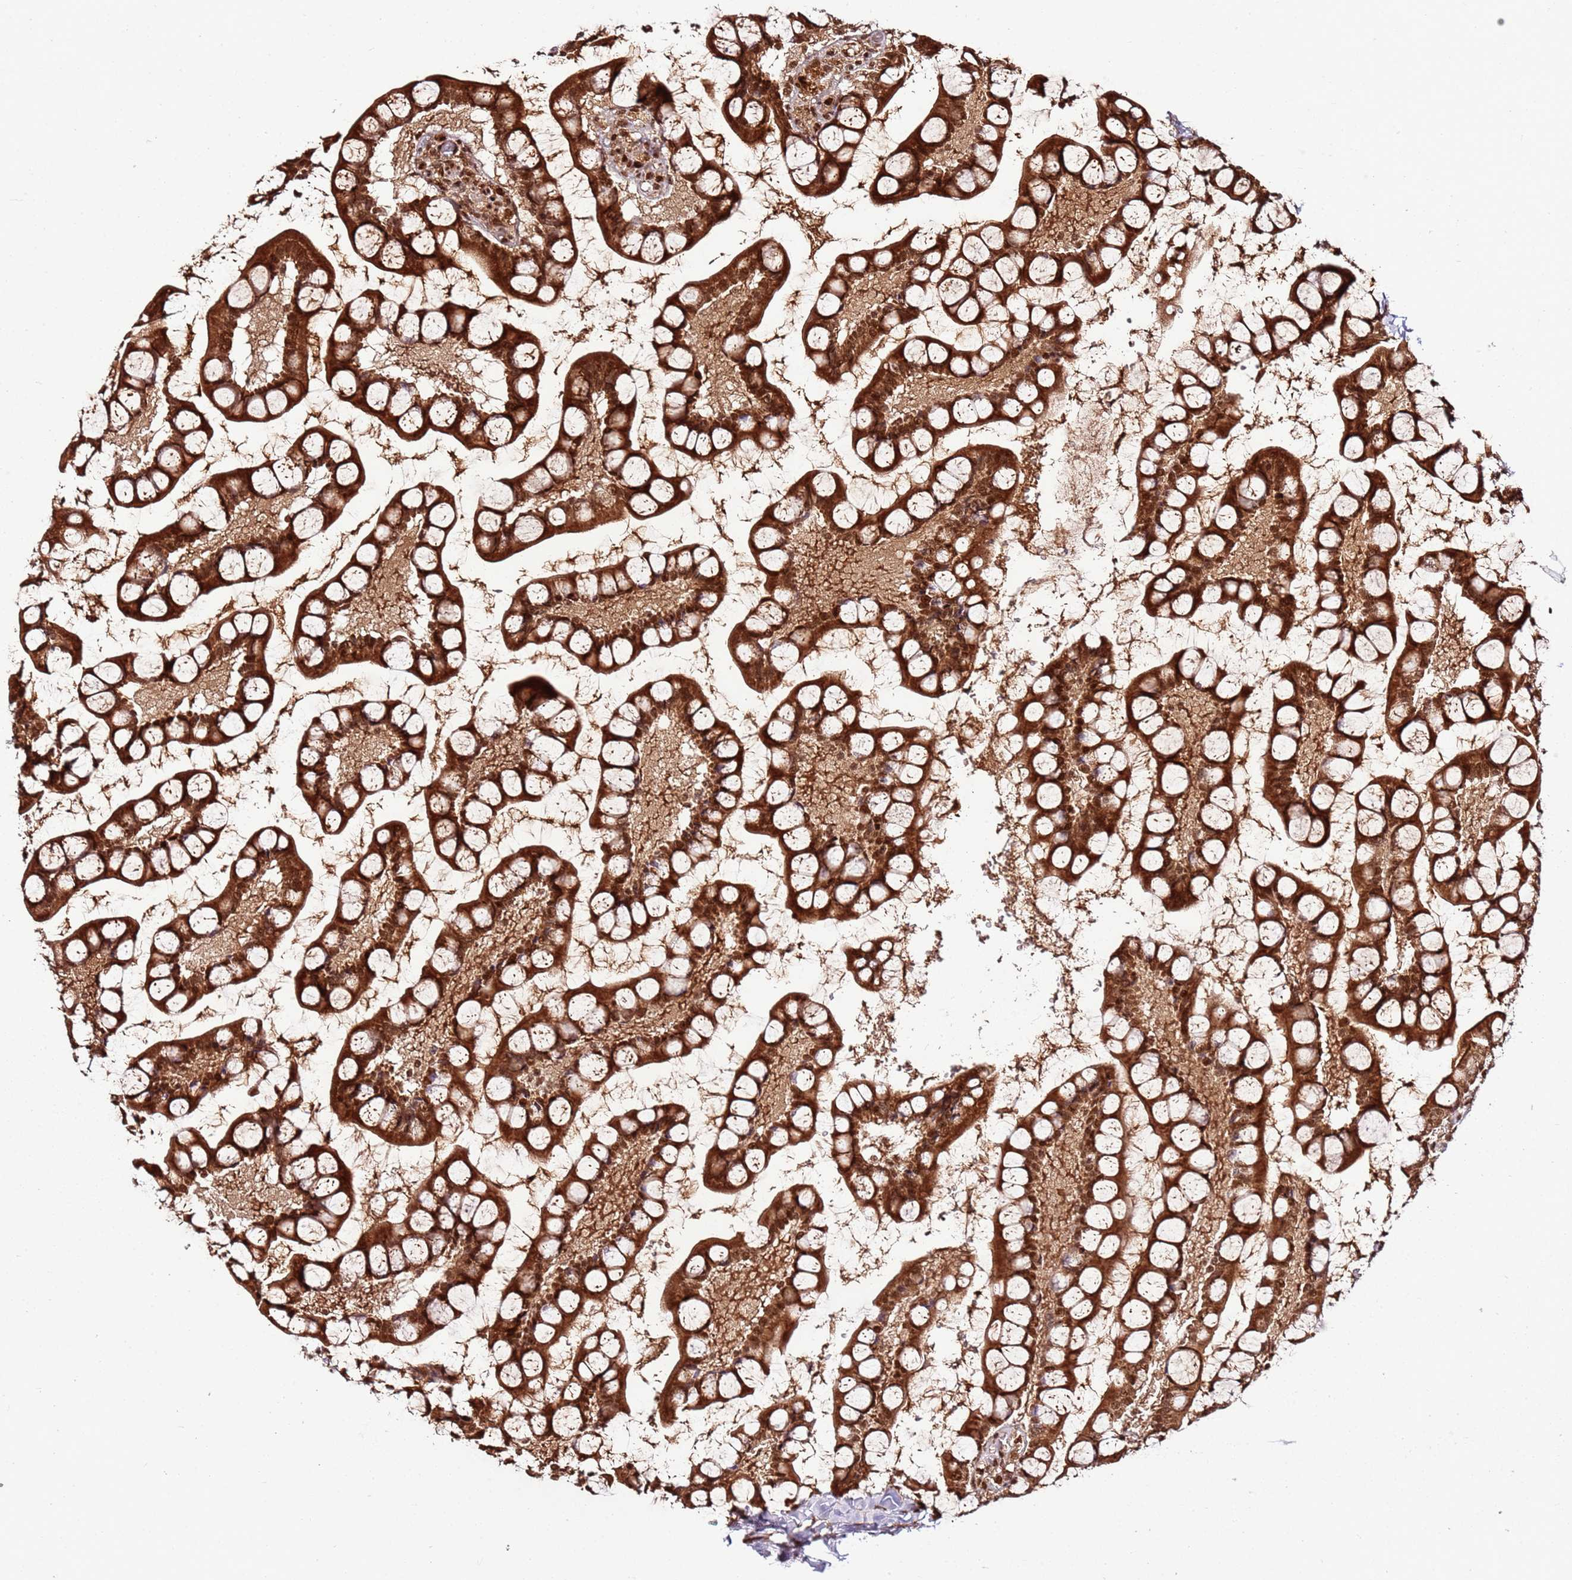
{"staining": {"intensity": "strong", "quantity": ">75%", "location": "cytoplasmic/membranous,nuclear"}, "tissue": "small intestine", "cell_type": "Glandular cells", "image_type": "normal", "snomed": [{"axis": "morphology", "description": "Normal tissue, NOS"}, {"axis": "topography", "description": "Small intestine"}], "caption": "The micrograph shows staining of unremarkable small intestine, revealing strong cytoplasmic/membranous,nuclear protein staining (brown color) within glandular cells.", "gene": "XRN2", "patient": {"sex": "male", "age": 52}}